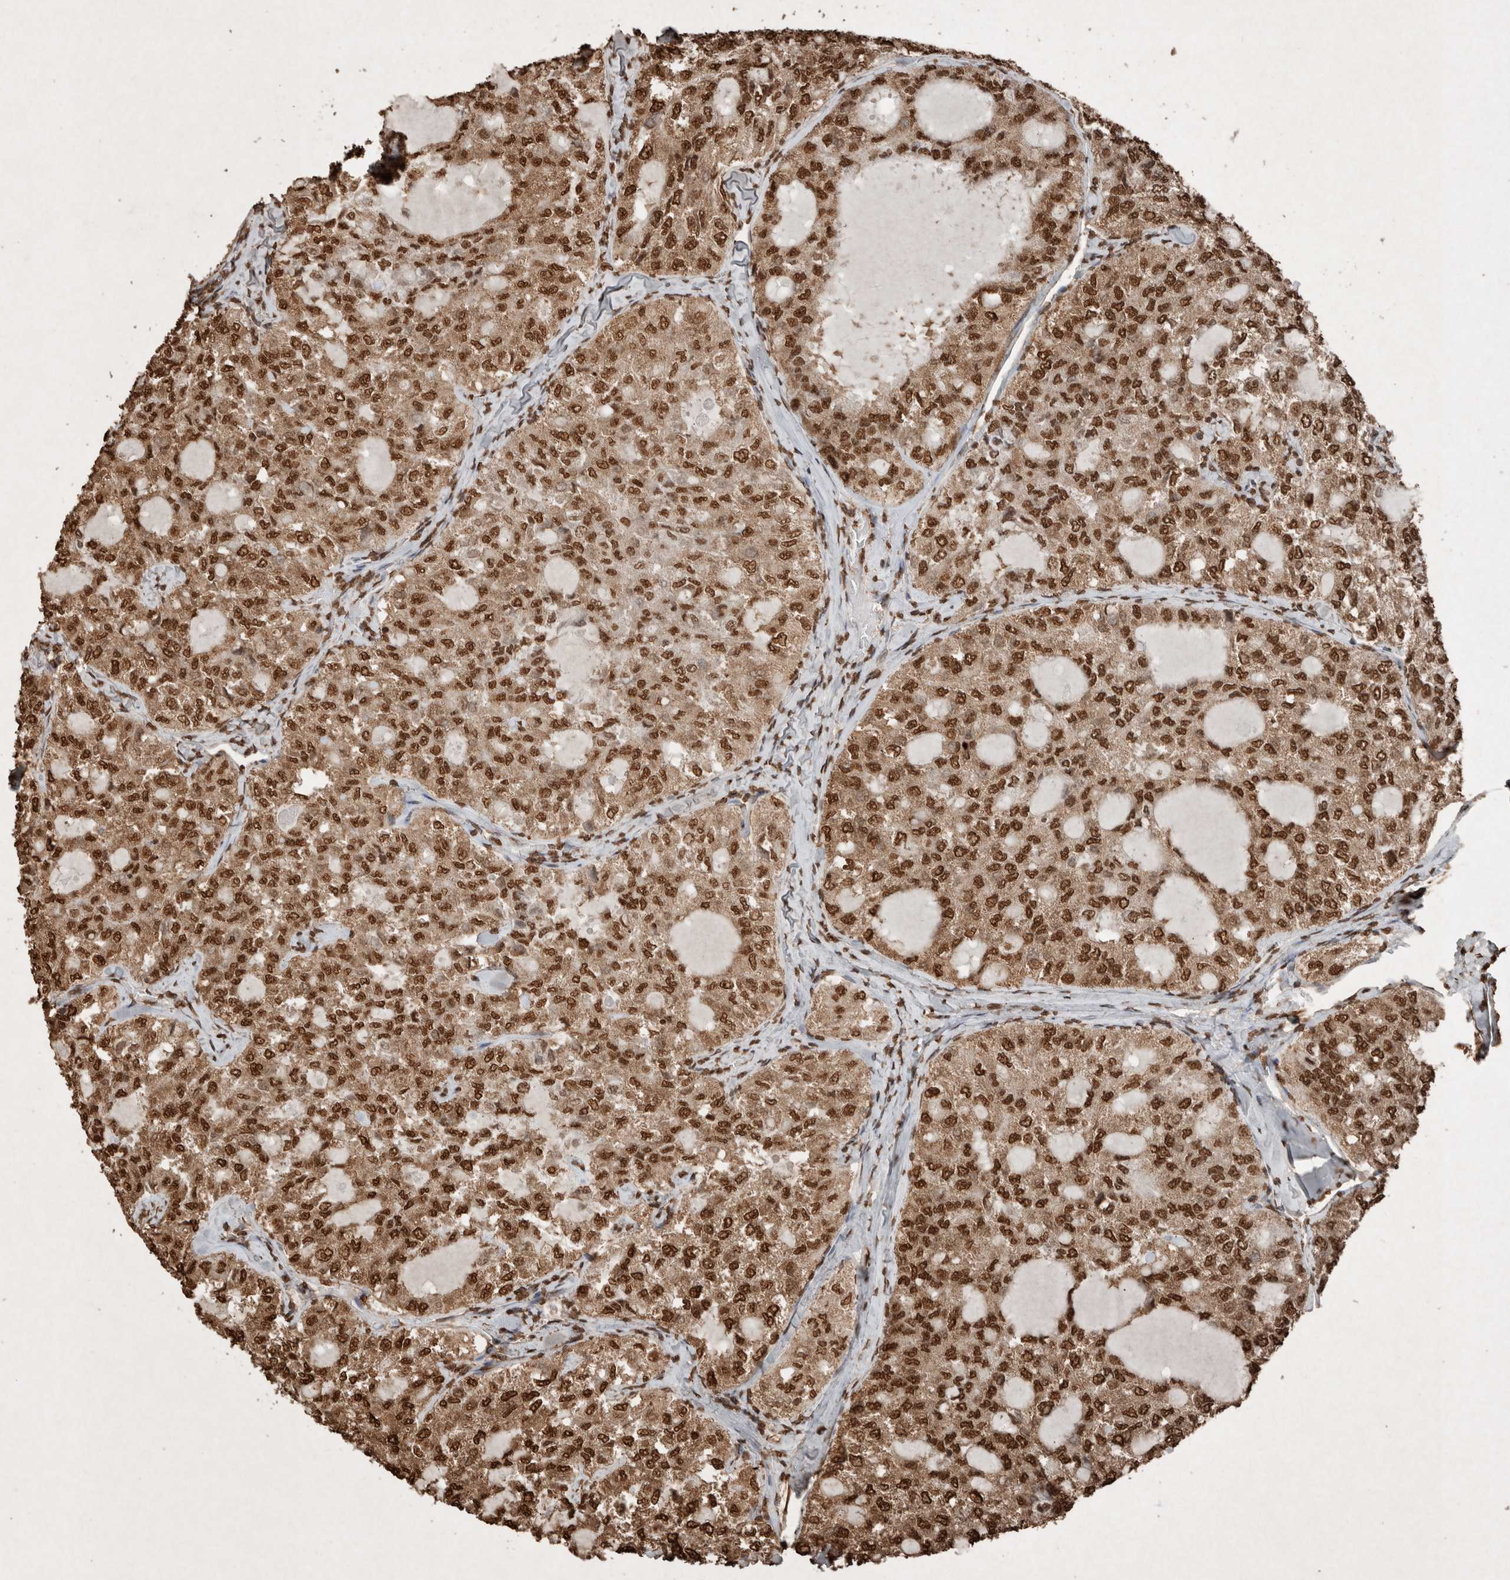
{"staining": {"intensity": "strong", "quantity": ">75%", "location": "cytoplasmic/membranous,nuclear"}, "tissue": "thyroid cancer", "cell_type": "Tumor cells", "image_type": "cancer", "snomed": [{"axis": "morphology", "description": "Follicular adenoma carcinoma, NOS"}, {"axis": "topography", "description": "Thyroid gland"}], "caption": "Immunohistochemical staining of thyroid follicular adenoma carcinoma demonstrates strong cytoplasmic/membranous and nuclear protein positivity in approximately >75% of tumor cells. (Stains: DAB (3,3'-diaminobenzidine) in brown, nuclei in blue, Microscopy: brightfield microscopy at high magnification).", "gene": "FSTL3", "patient": {"sex": "male", "age": 75}}